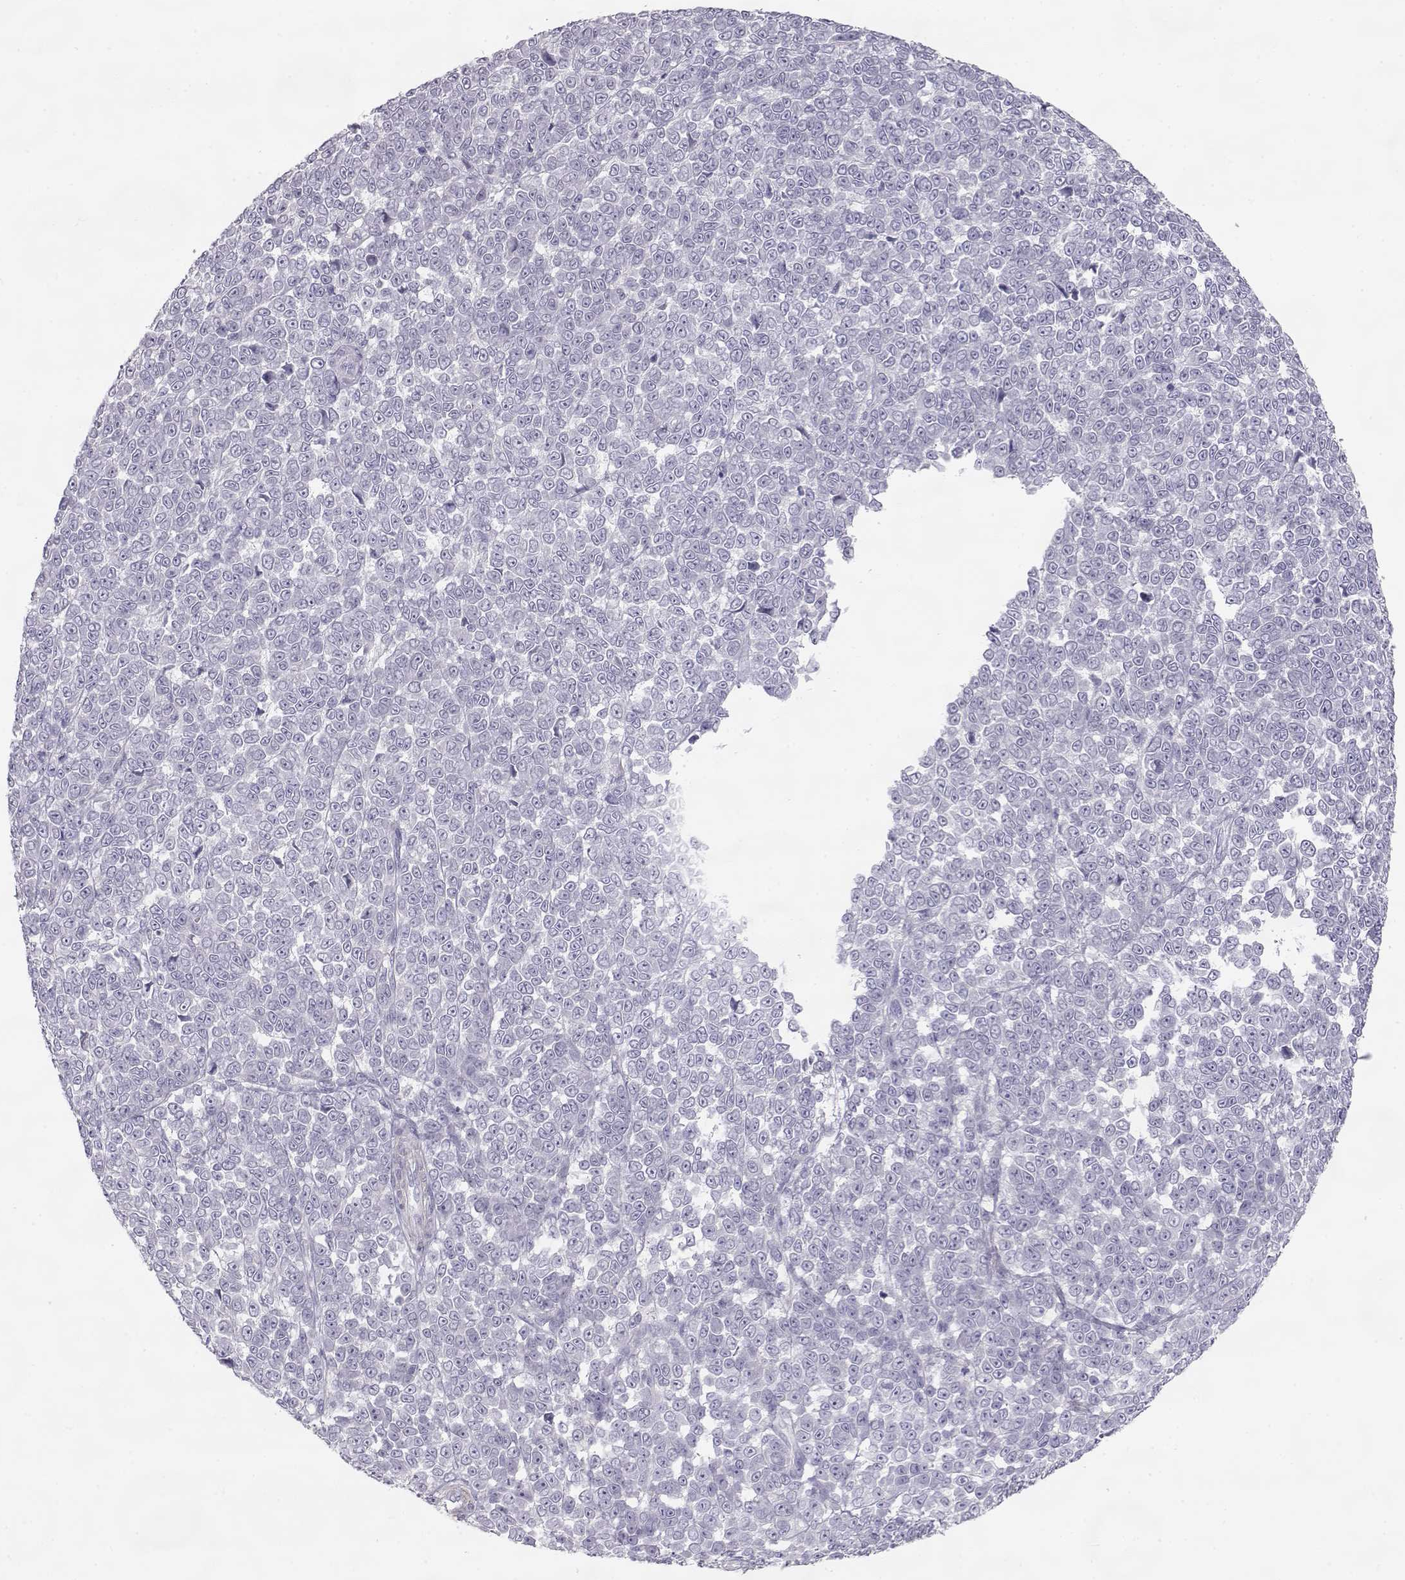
{"staining": {"intensity": "negative", "quantity": "none", "location": "none"}, "tissue": "melanoma", "cell_type": "Tumor cells", "image_type": "cancer", "snomed": [{"axis": "morphology", "description": "Malignant melanoma, NOS"}, {"axis": "topography", "description": "Skin"}], "caption": "Protein analysis of melanoma demonstrates no significant staining in tumor cells.", "gene": "SLITRK3", "patient": {"sex": "female", "age": 95}}